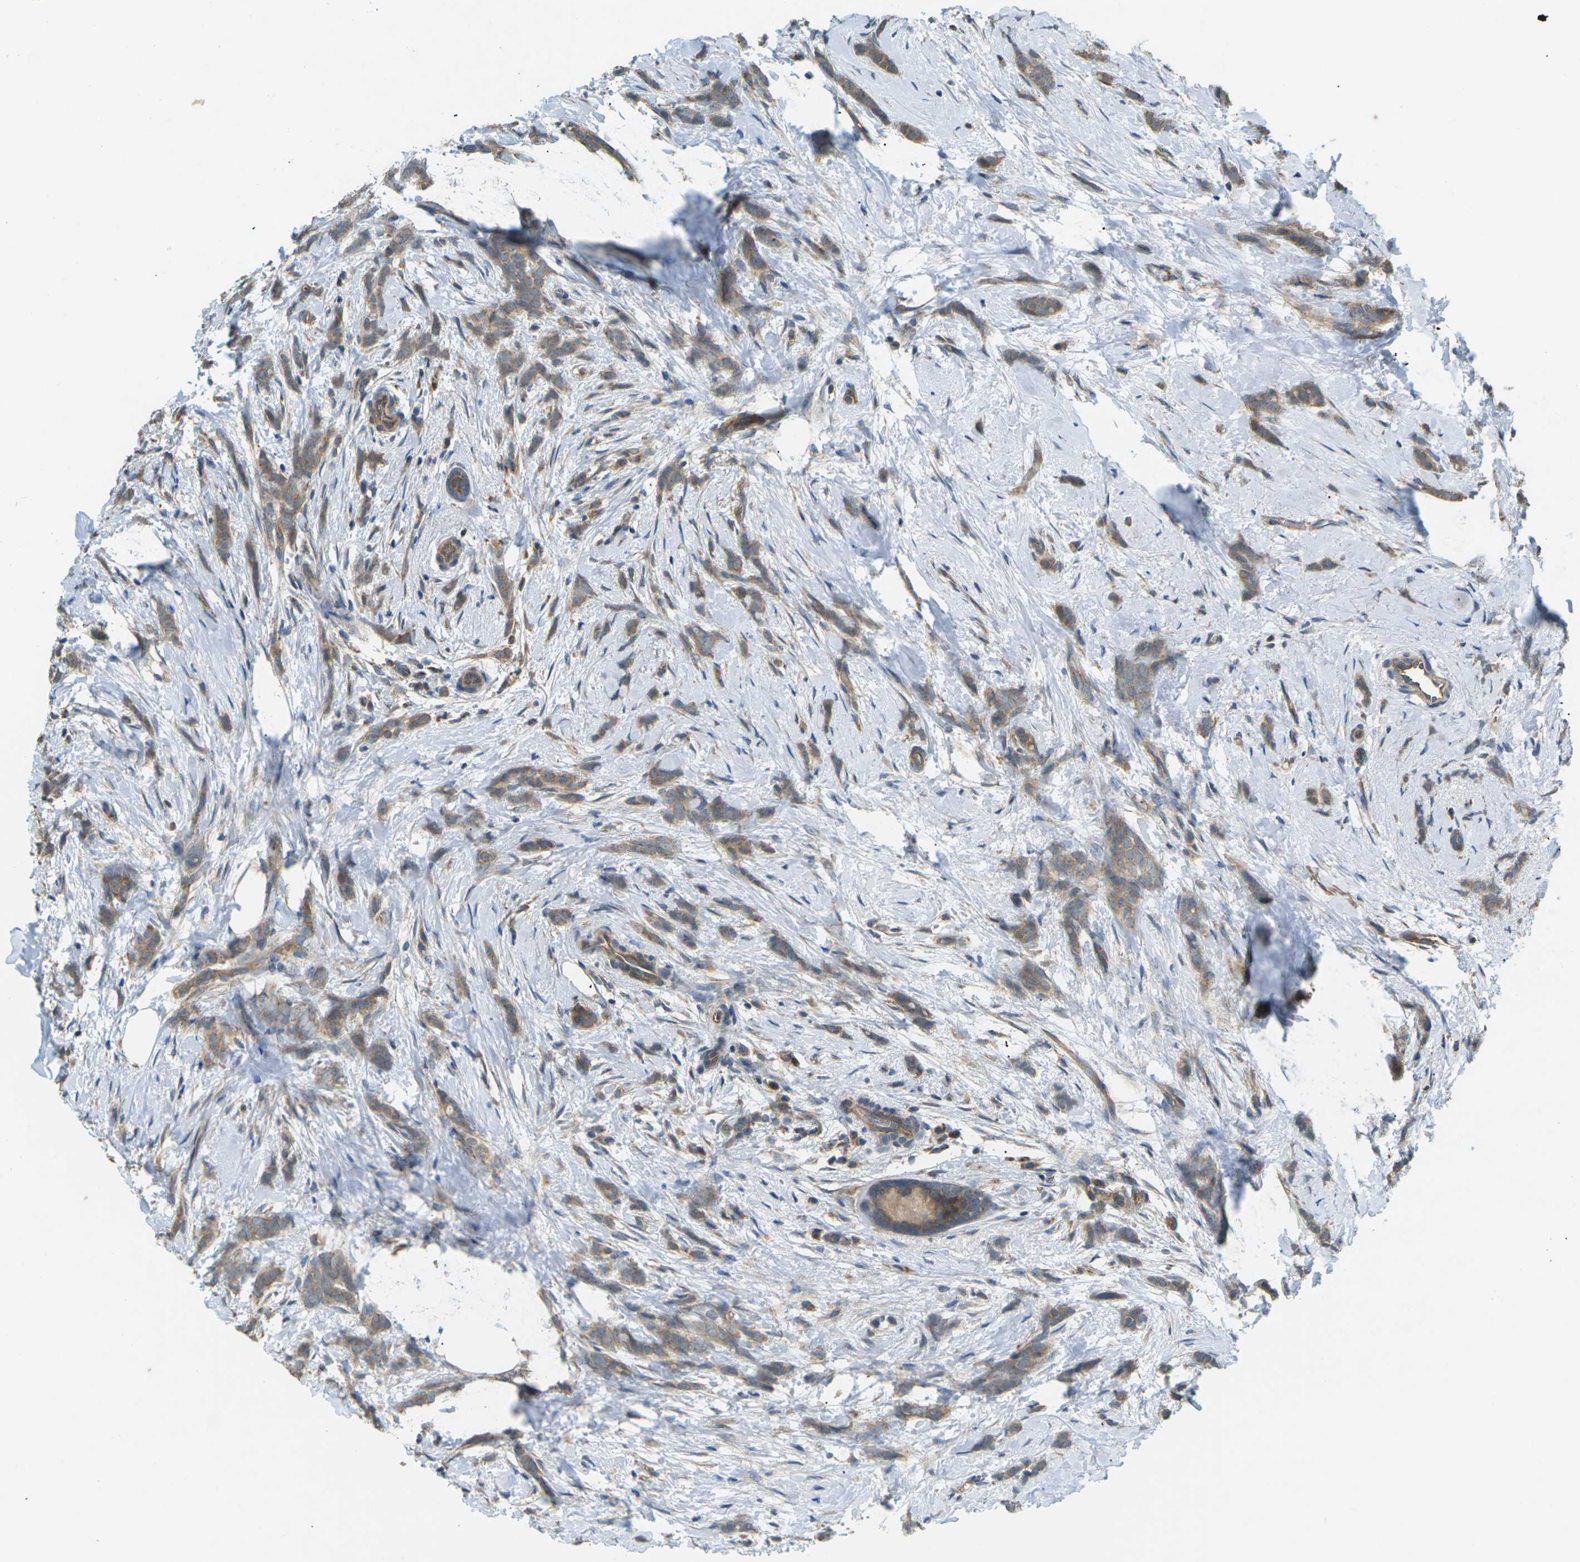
{"staining": {"intensity": "moderate", "quantity": ">75%", "location": "cytoplasmic/membranous"}, "tissue": "breast cancer", "cell_type": "Tumor cells", "image_type": "cancer", "snomed": [{"axis": "morphology", "description": "Lobular carcinoma, in situ"}, {"axis": "morphology", "description": "Lobular carcinoma"}, {"axis": "topography", "description": "Breast"}], "caption": "Tumor cells display medium levels of moderate cytoplasmic/membranous positivity in about >75% of cells in lobular carcinoma (breast).", "gene": "KSR1", "patient": {"sex": "female", "age": 41}}